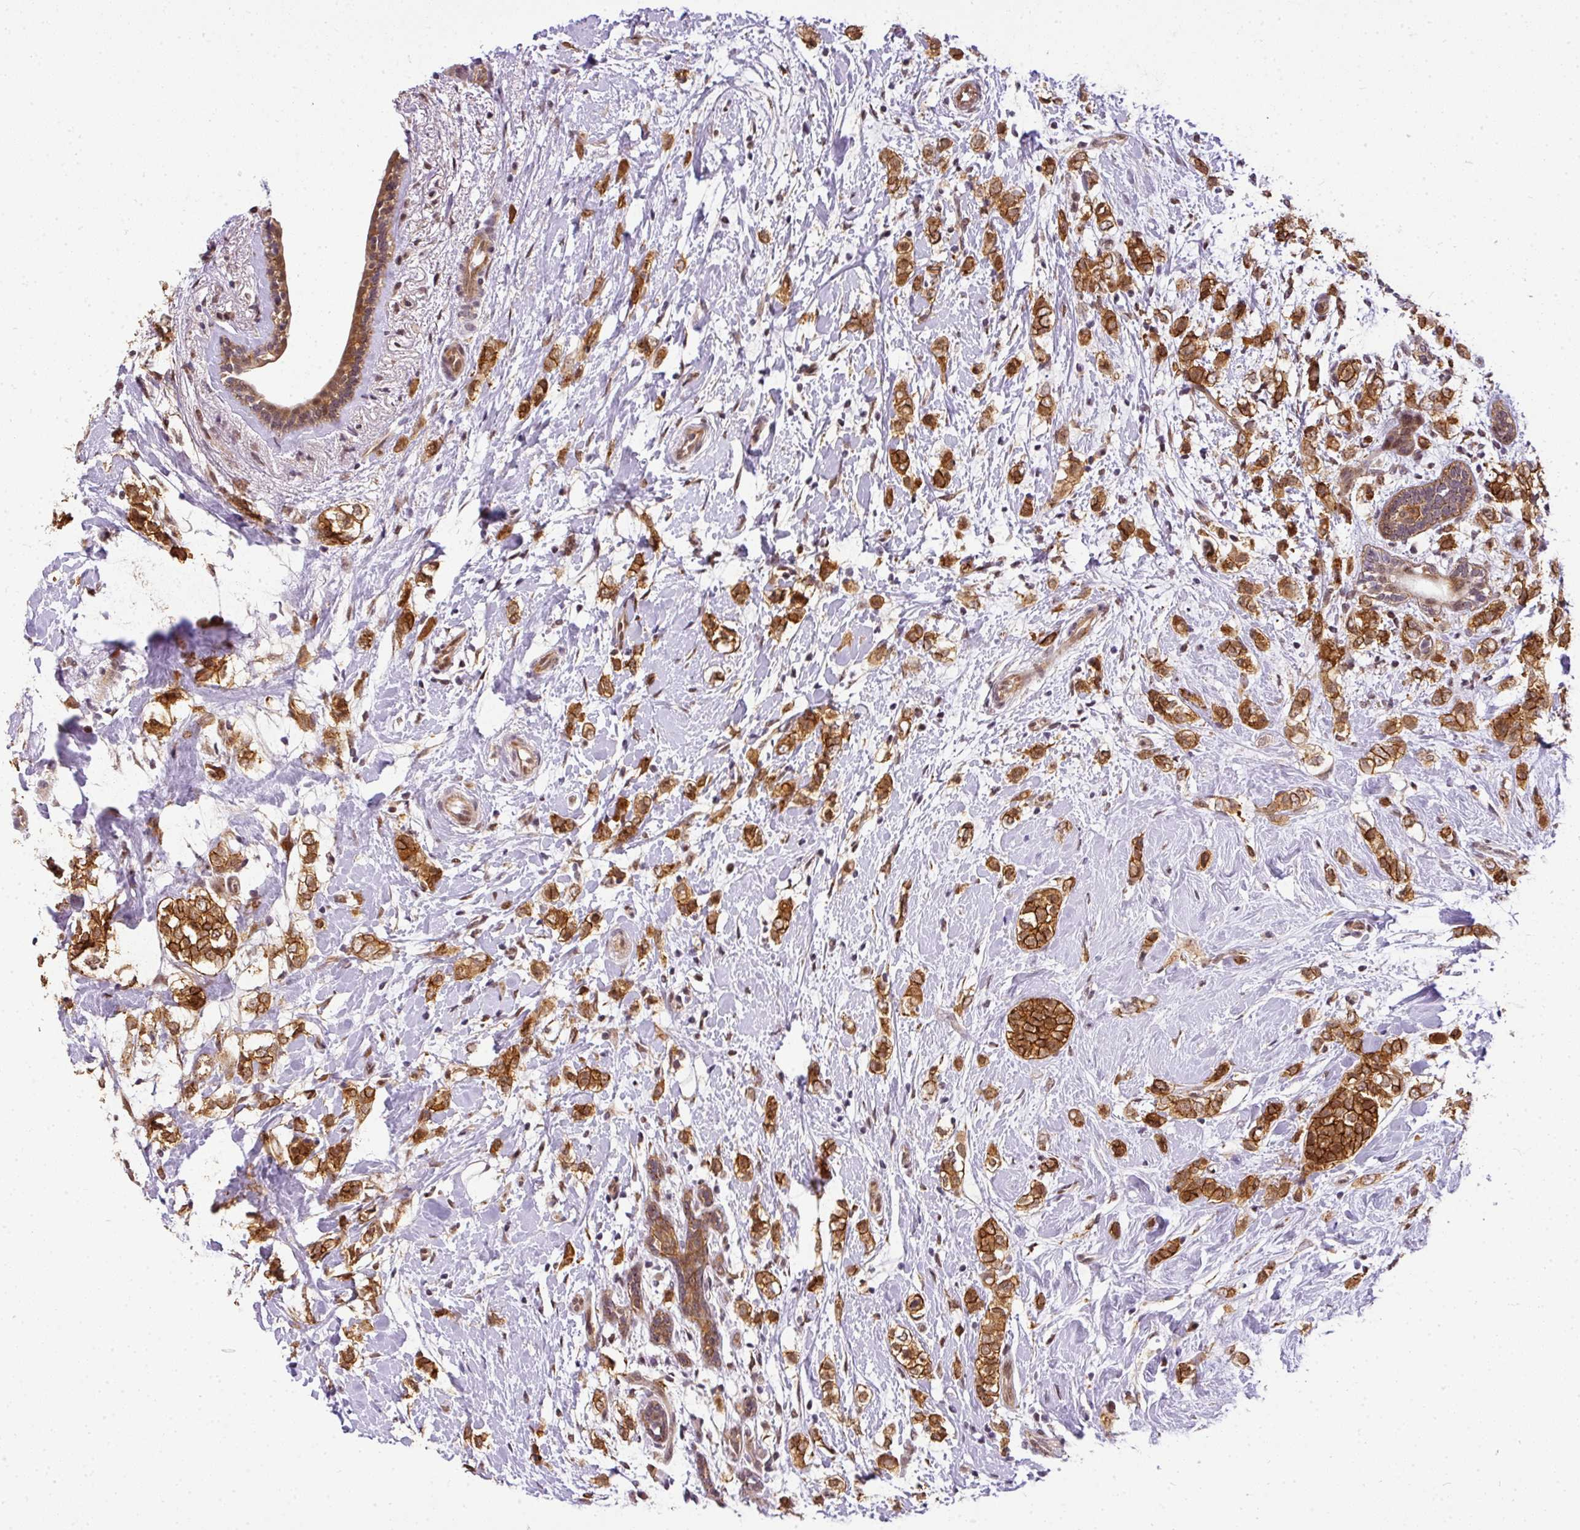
{"staining": {"intensity": "strong", "quantity": ">75%", "location": "cytoplasmic/membranous"}, "tissue": "breast cancer", "cell_type": "Tumor cells", "image_type": "cancer", "snomed": [{"axis": "morphology", "description": "Normal tissue, NOS"}, {"axis": "morphology", "description": "Lobular carcinoma"}, {"axis": "topography", "description": "Breast"}], "caption": "Protein analysis of breast lobular carcinoma tissue exhibits strong cytoplasmic/membranous positivity in about >75% of tumor cells.", "gene": "C1orf226", "patient": {"sex": "female", "age": 47}}